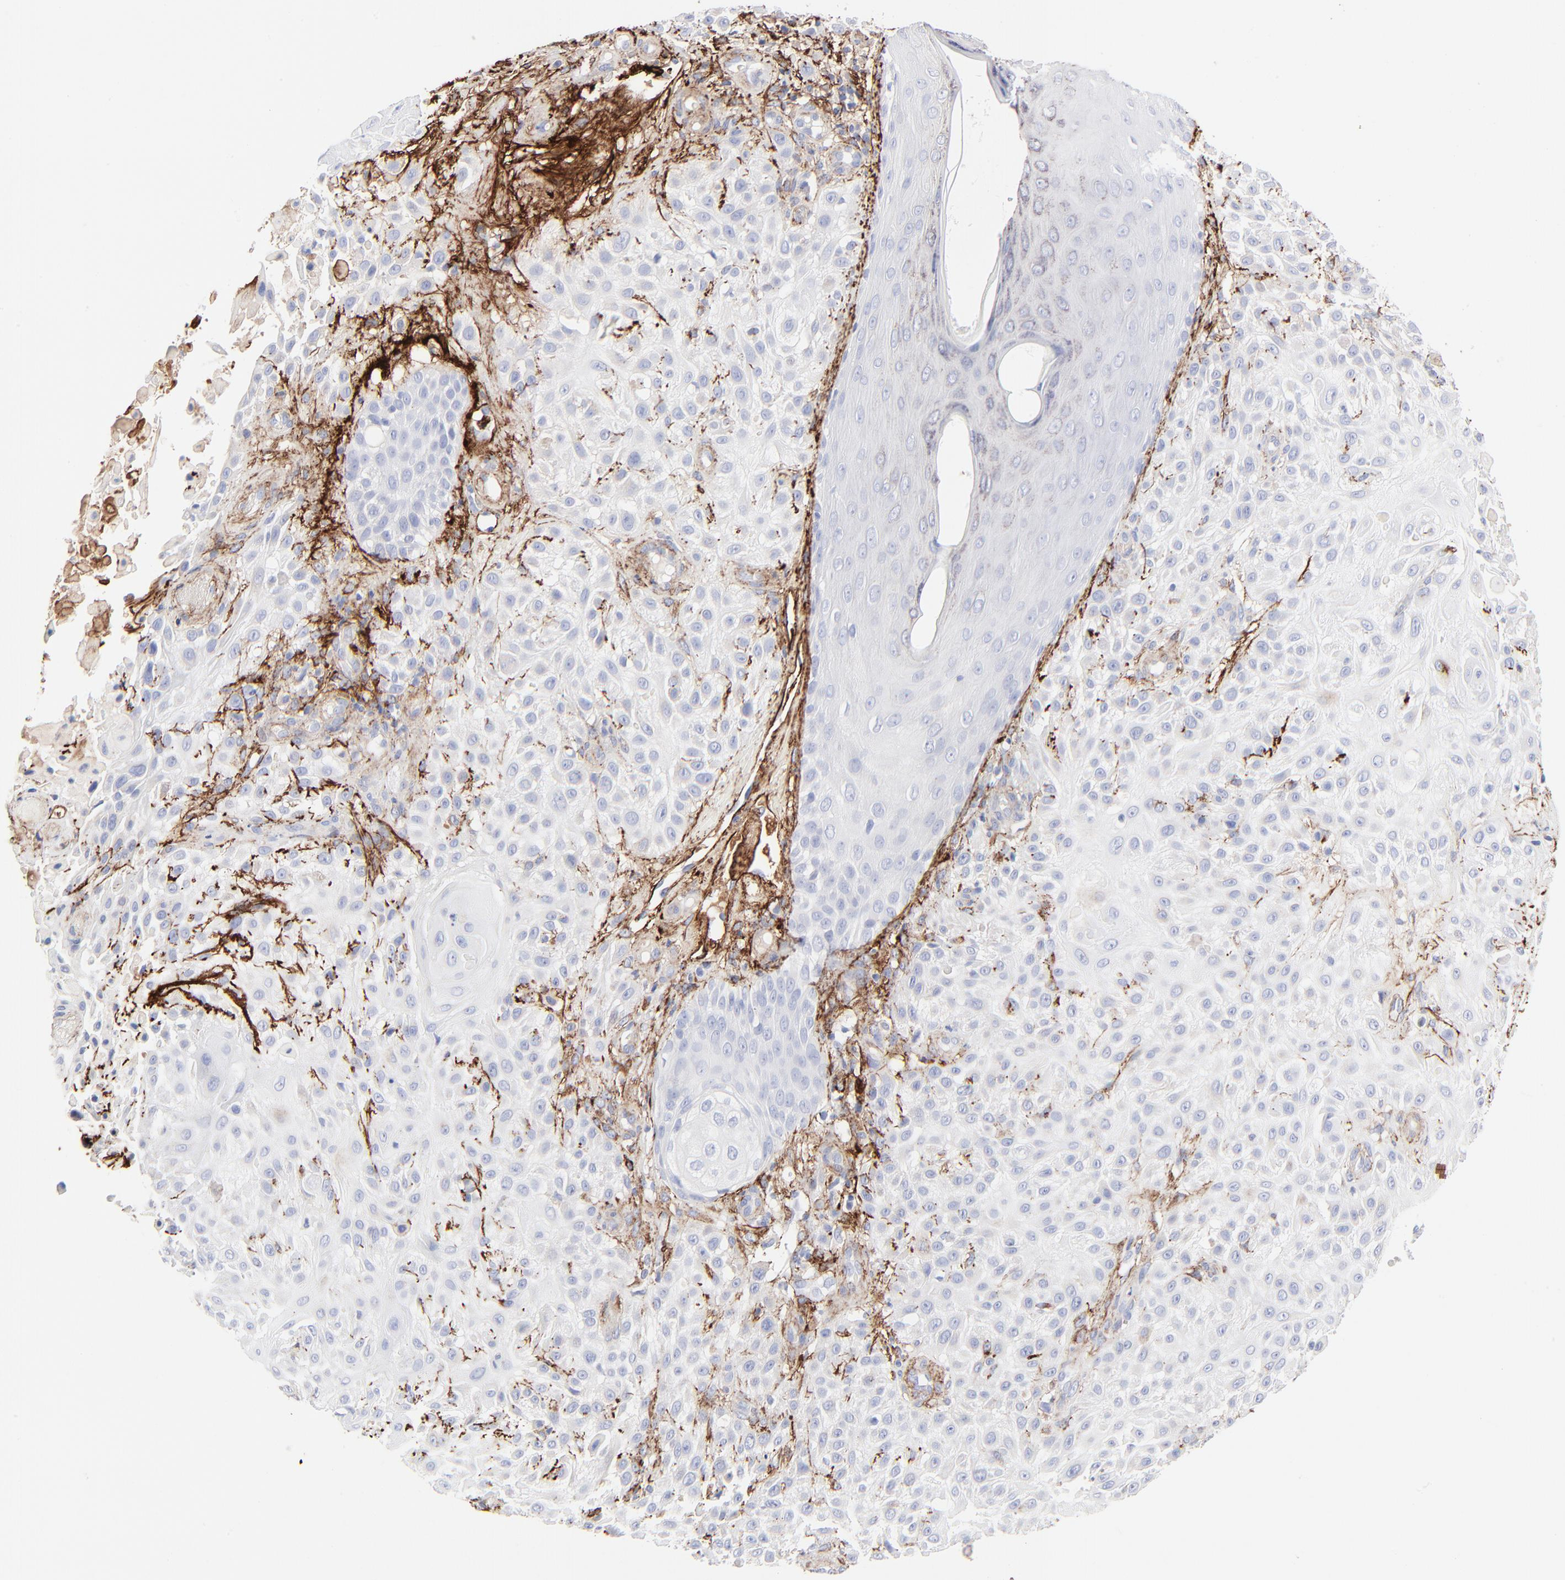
{"staining": {"intensity": "negative", "quantity": "none", "location": "none"}, "tissue": "skin cancer", "cell_type": "Tumor cells", "image_type": "cancer", "snomed": [{"axis": "morphology", "description": "Squamous cell carcinoma, NOS"}, {"axis": "topography", "description": "Skin"}], "caption": "DAB immunohistochemical staining of skin cancer (squamous cell carcinoma) demonstrates no significant expression in tumor cells.", "gene": "FBLN2", "patient": {"sex": "female", "age": 42}}